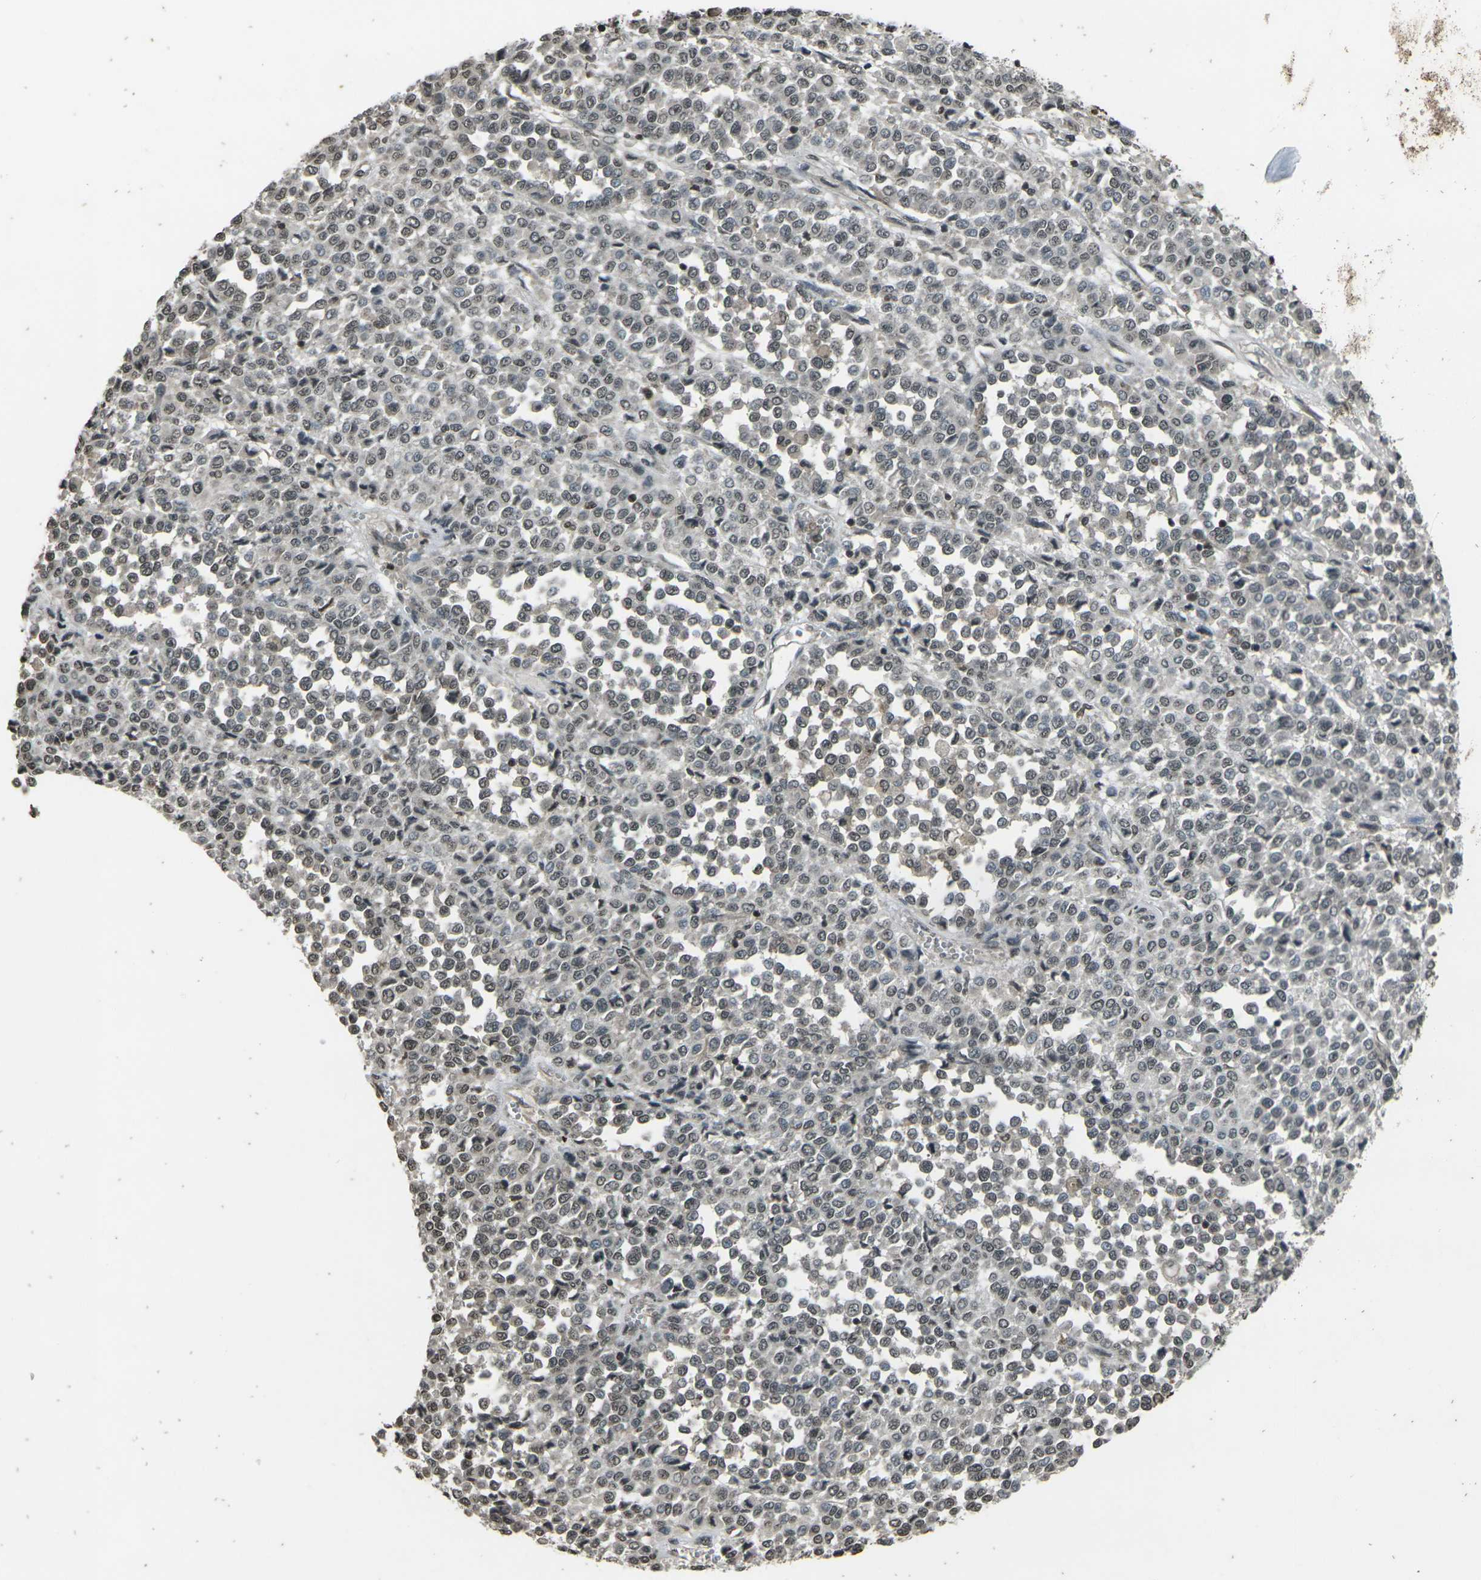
{"staining": {"intensity": "weak", "quantity": ">75%", "location": "nuclear"}, "tissue": "melanoma", "cell_type": "Tumor cells", "image_type": "cancer", "snomed": [{"axis": "morphology", "description": "Malignant melanoma, Metastatic site"}, {"axis": "topography", "description": "Pancreas"}], "caption": "IHC (DAB) staining of human melanoma demonstrates weak nuclear protein expression in about >75% of tumor cells. Immunohistochemistry stains the protein in brown and the nuclei are stained blue.", "gene": "PRPF8", "patient": {"sex": "female", "age": 30}}